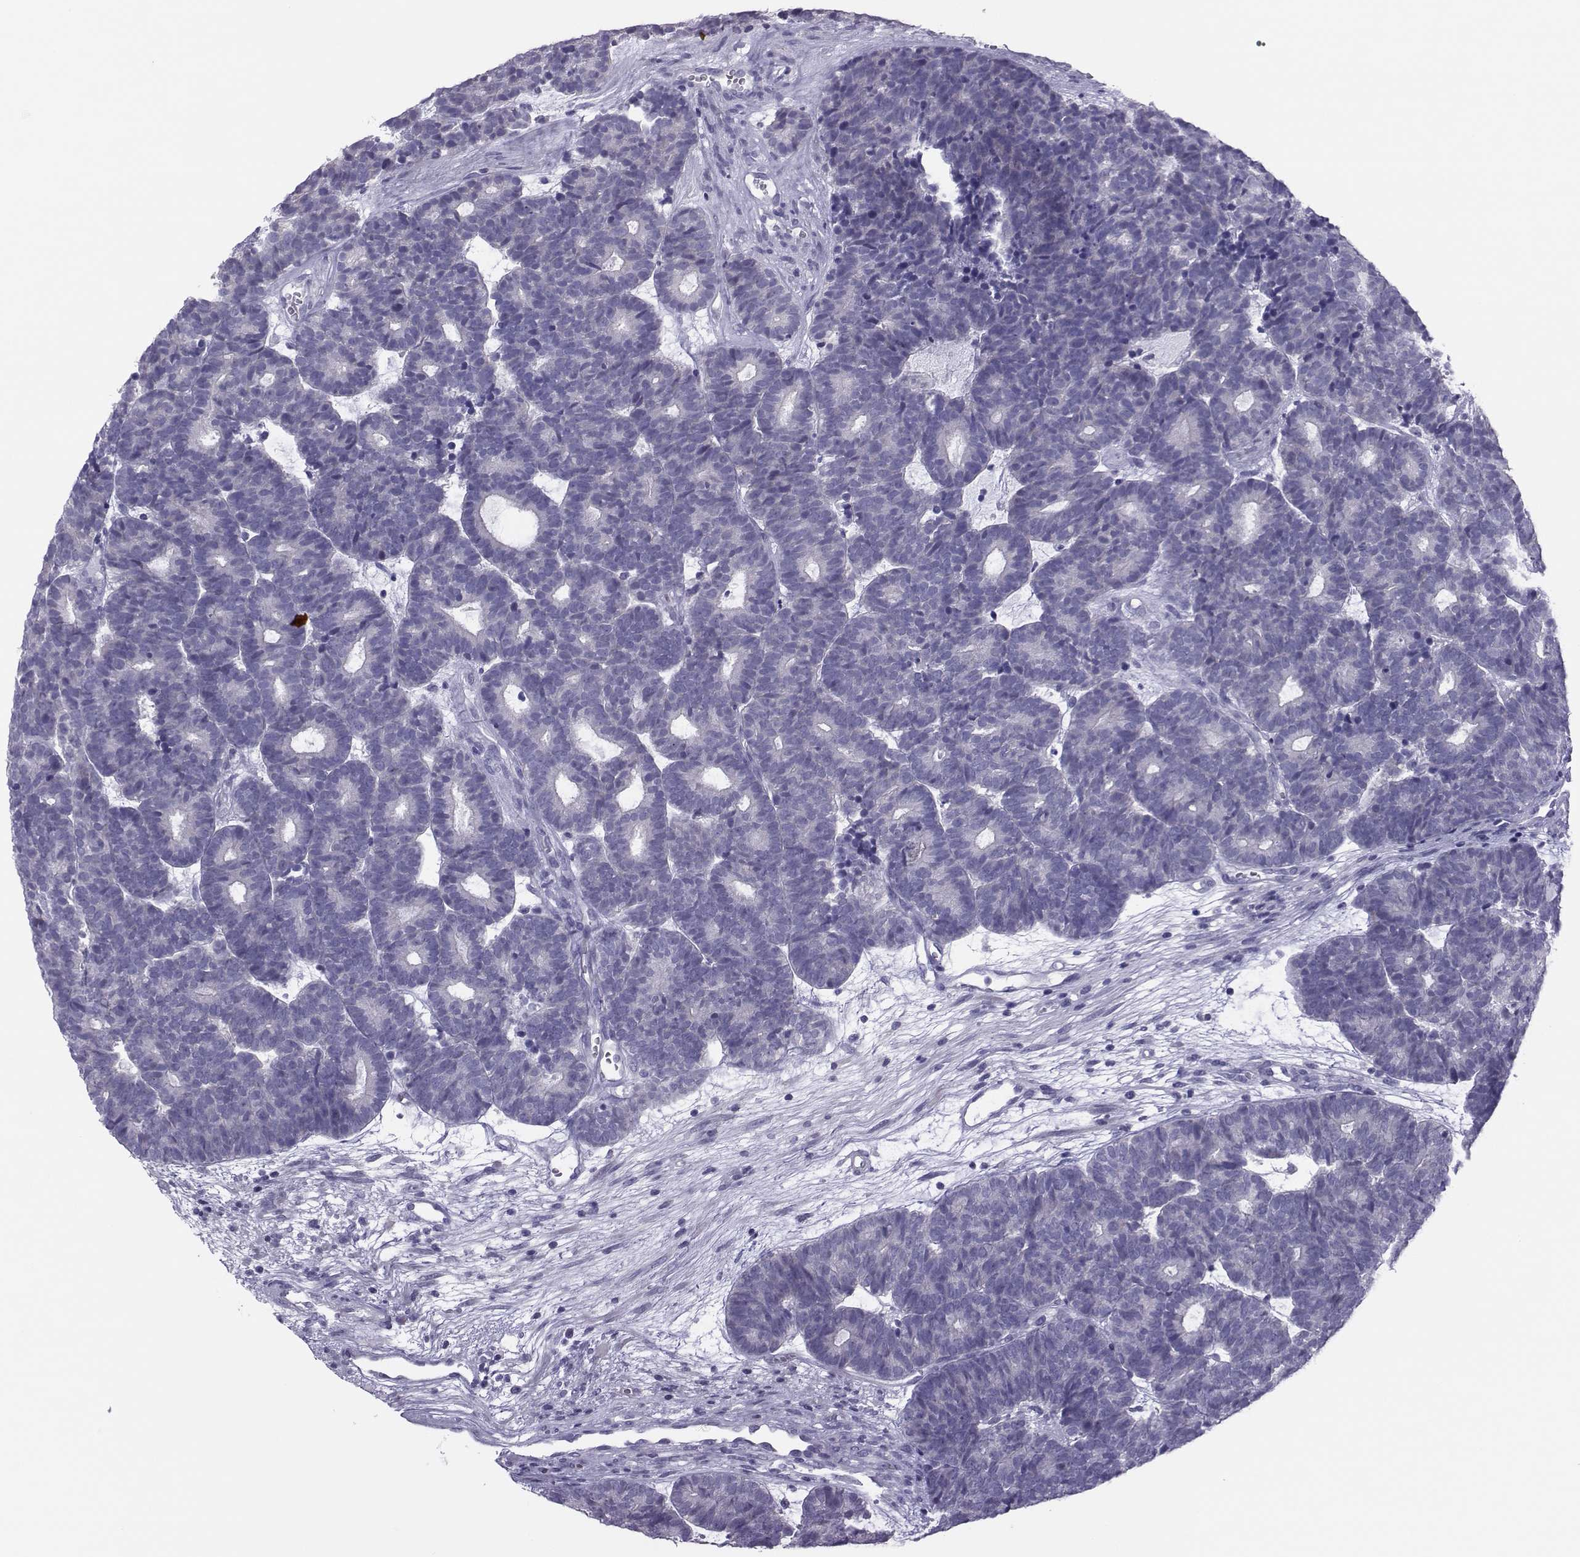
{"staining": {"intensity": "negative", "quantity": "none", "location": "none"}, "tissue": "head and neck cancer", "cell_type": "Tumor cells", "image_type": "cancer", "snomed": [{"axis": "morphology", "description": "Adenocarcinoma, NOS"}, {"axis": "topography", "description": "Head-Neck"}], "caption": "High power microscopy image of an immunohistochemistry image of head and neck adenocarcinoma, revealing no significant expression in tumor cells.", "gene": "TRPM7", "patient": {"sex": "female", "age": 81}}